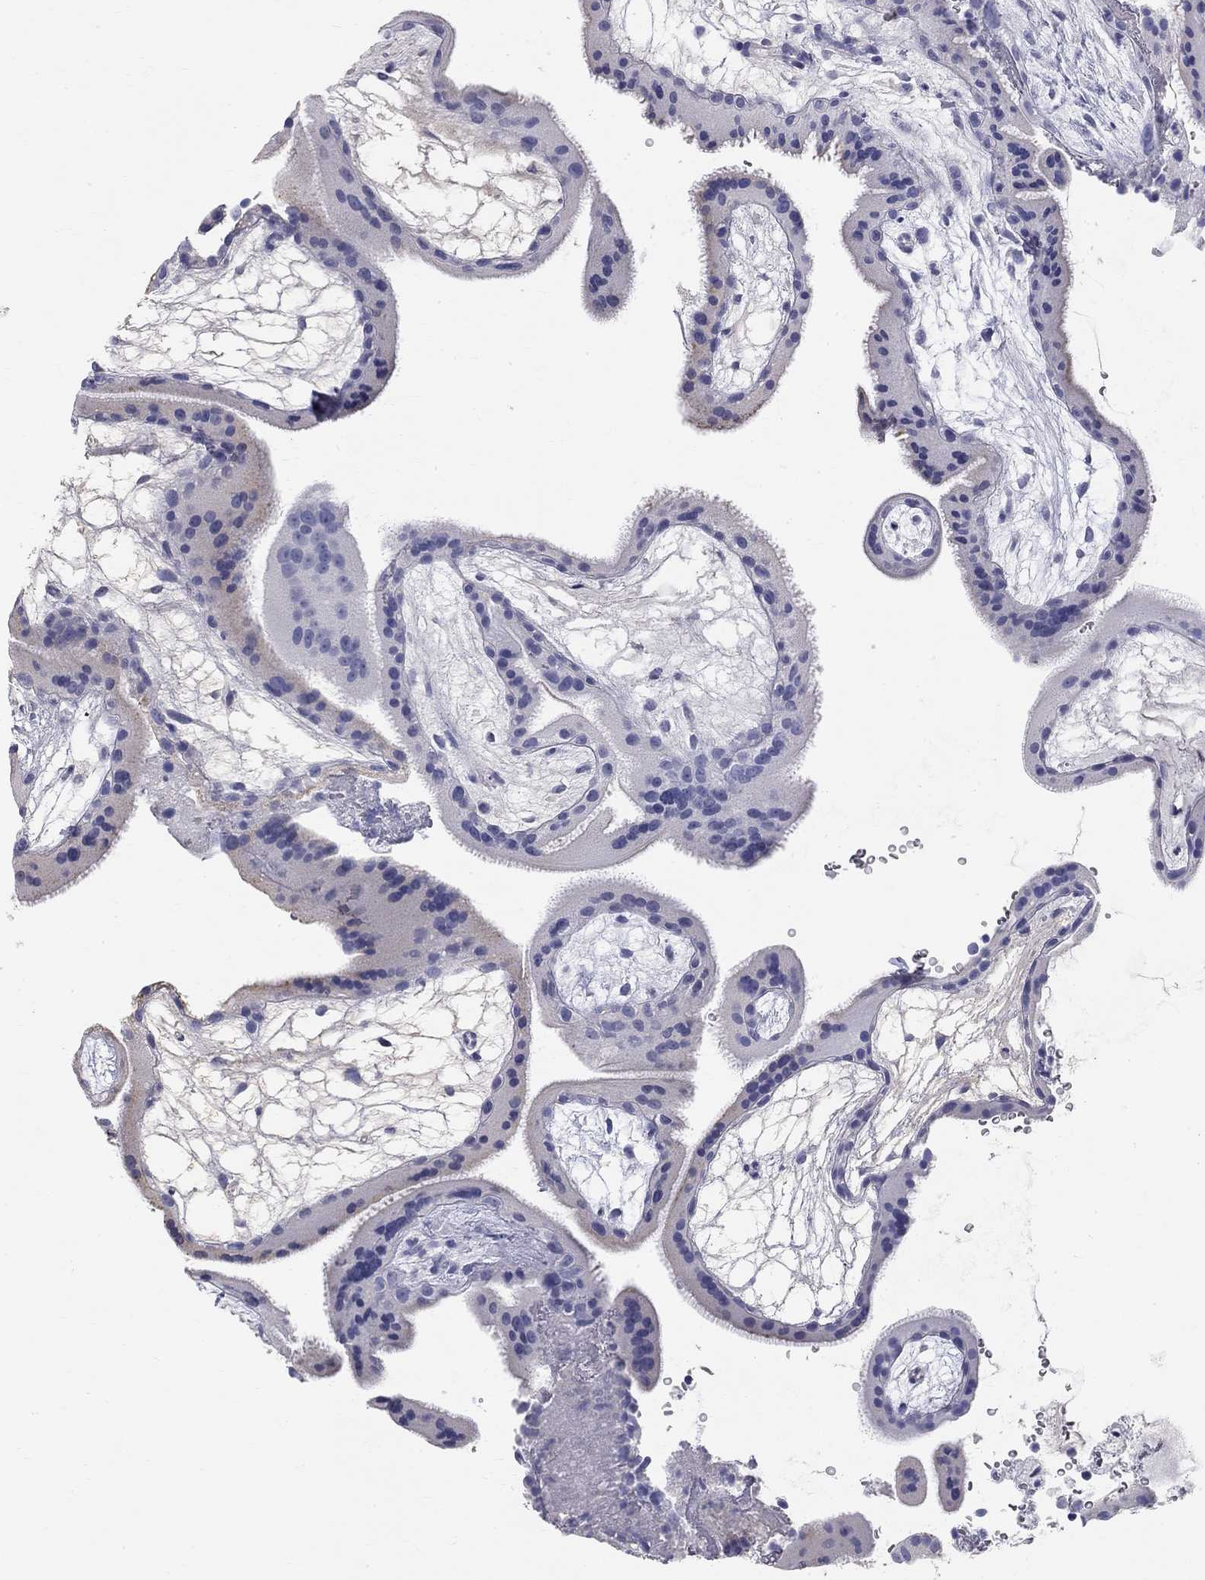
{"staining": {"intensity": "negative", "quantity": "none", "location": "none"}, "tissue": "placenta", "cell_type": "Decidual cells", "image_type": "normal", "snomed": [{"axis": "morphology", "description": "Normal tissue, NOS"}, {"axis": "topography", "description": "Placenta"}], "caption": "The histopathology image exhibits no staining of decidual cells in benign placenta.", "gene": "PHOX2B", "patient": {"sex": "female", "age": 19}}